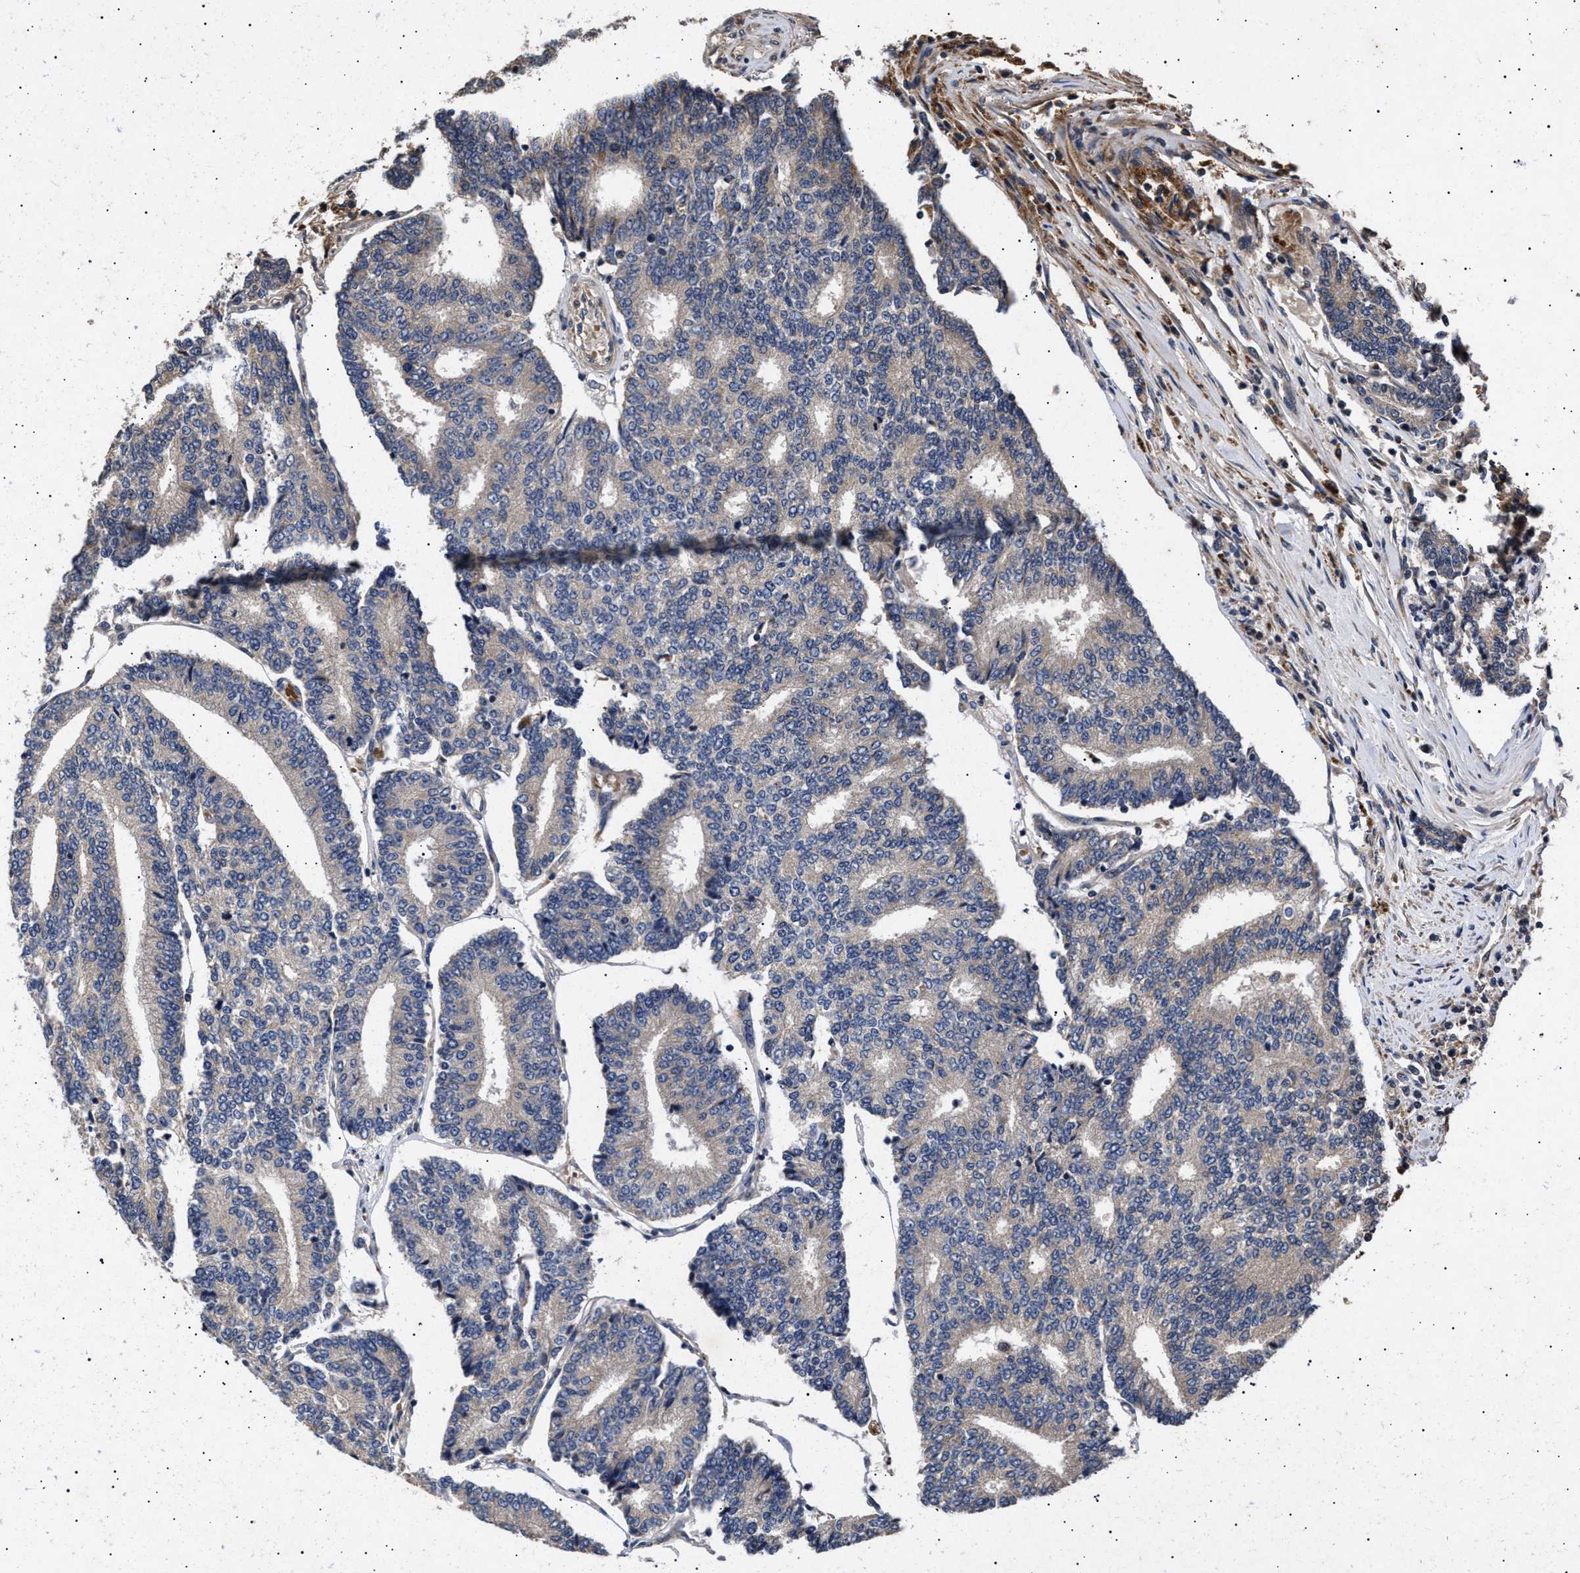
{"staining": {"intensity": "weak", "quantity": "<25%", "location": "cytoplasmic/membranous"}, "tissue": "prostate cancer", "cell_type": "Tumor cells", "image_type": "cancer", "snomed": [{"axis": "morphology", "description": "Normal tissue, NOS"}, {"axis": "morphology", "description": "Adenocarcinoma, High grade"}, {"axis": "topography", "description": "Prostate"}, {"axis": "topography", "description": "Seminal veicle"}], "caption": "DAB immunohistochemical staining of prostate cancer reveals no significant positivity in tumor cells.", "gene": "ITGB5", "patient": {"sex": "male", "age": 55}}